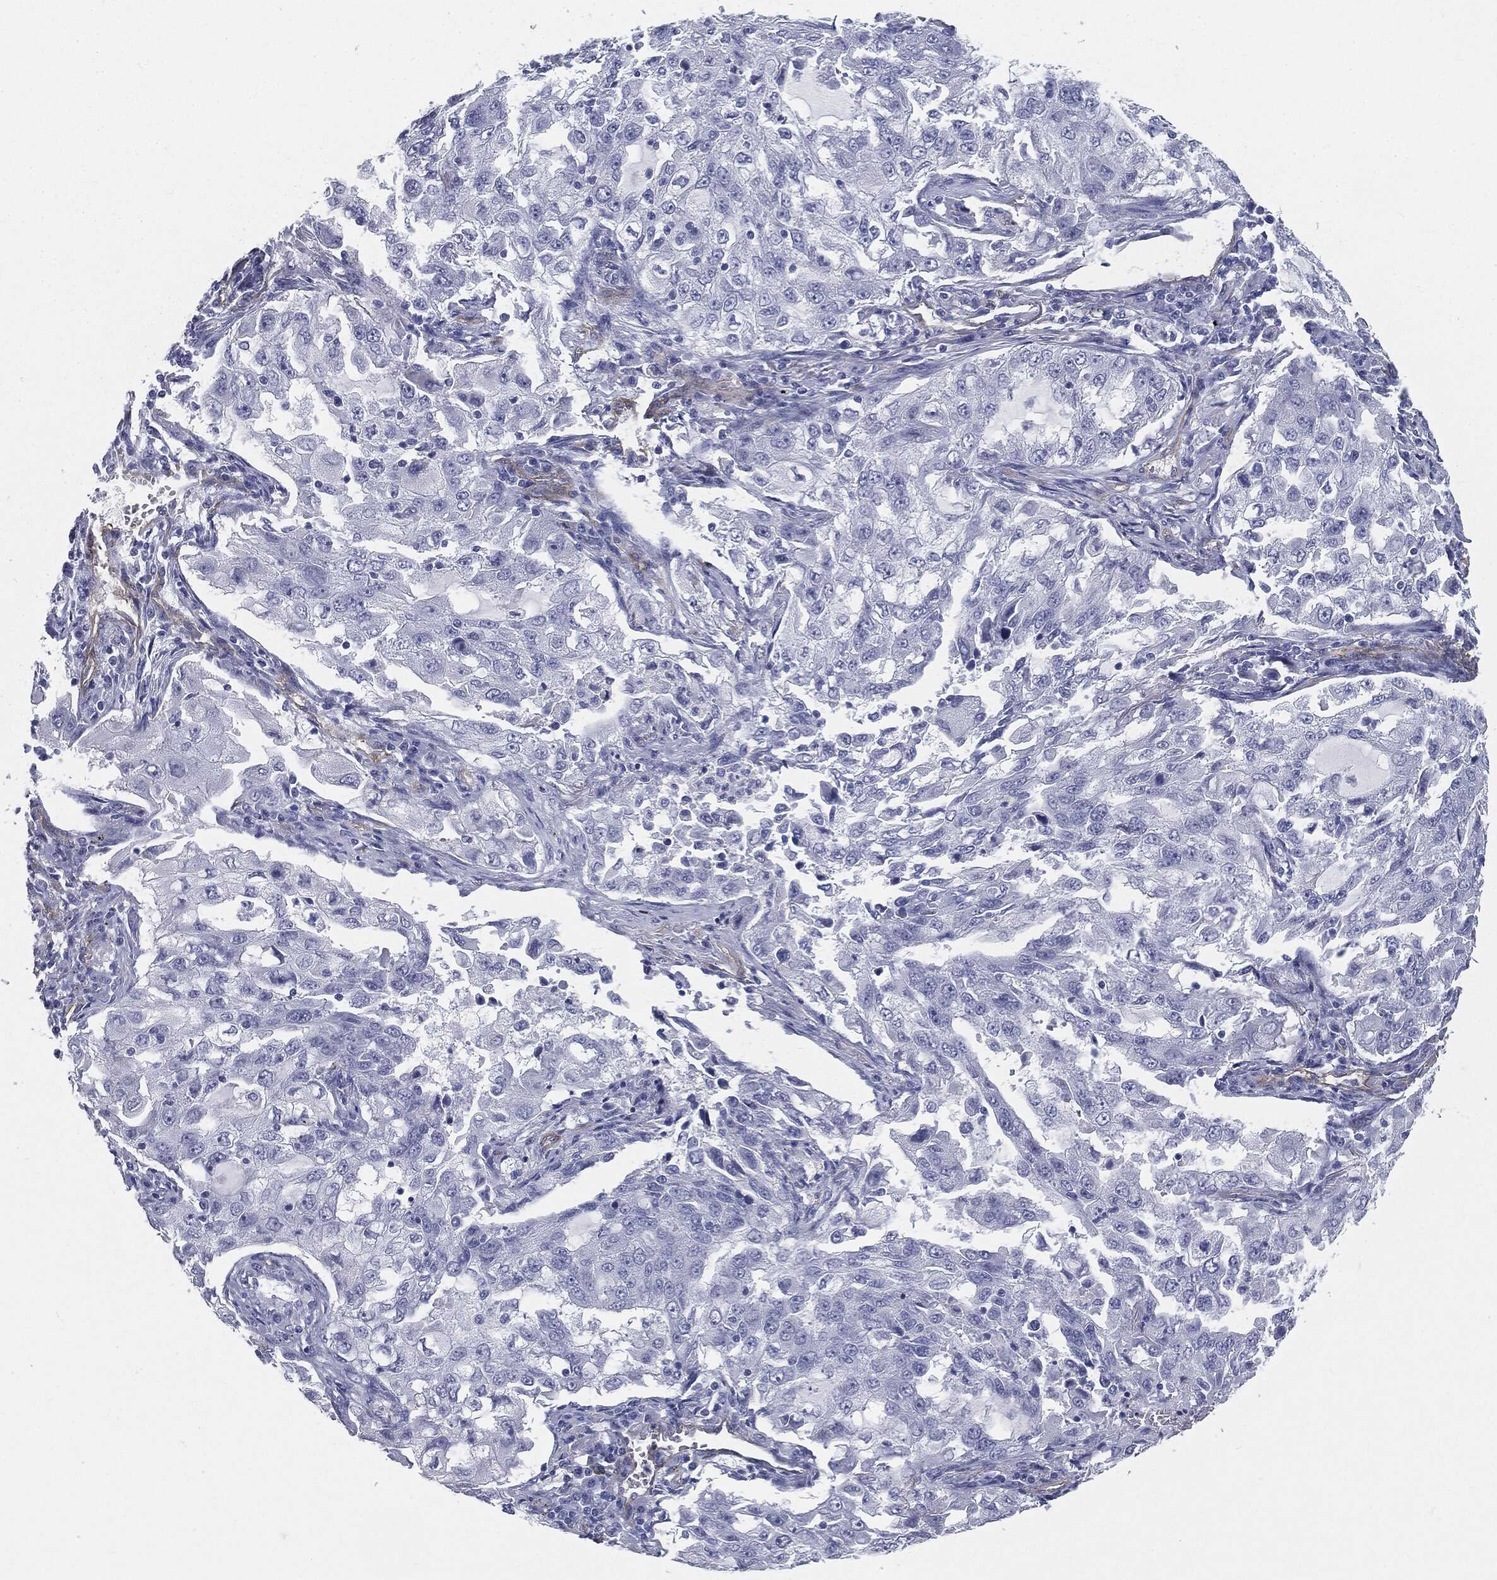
{"staining": {"intensity": "negative", "quantity": "none", "location": "none"}, "tissue": "lung cancer", "cell_type": "Tumor cells", "image_type": "cancer", "snomed": [{"axis": "morphology", "description": "Adenocarcinoma, NOS"}, {"axis": "topography", "description": "Lung"}], "caption": "IHC of human lung cancer exhibits no expression in tumor cells.", "gene": "MUC5AC", "patient": {"sex": "female", "age": 61}}